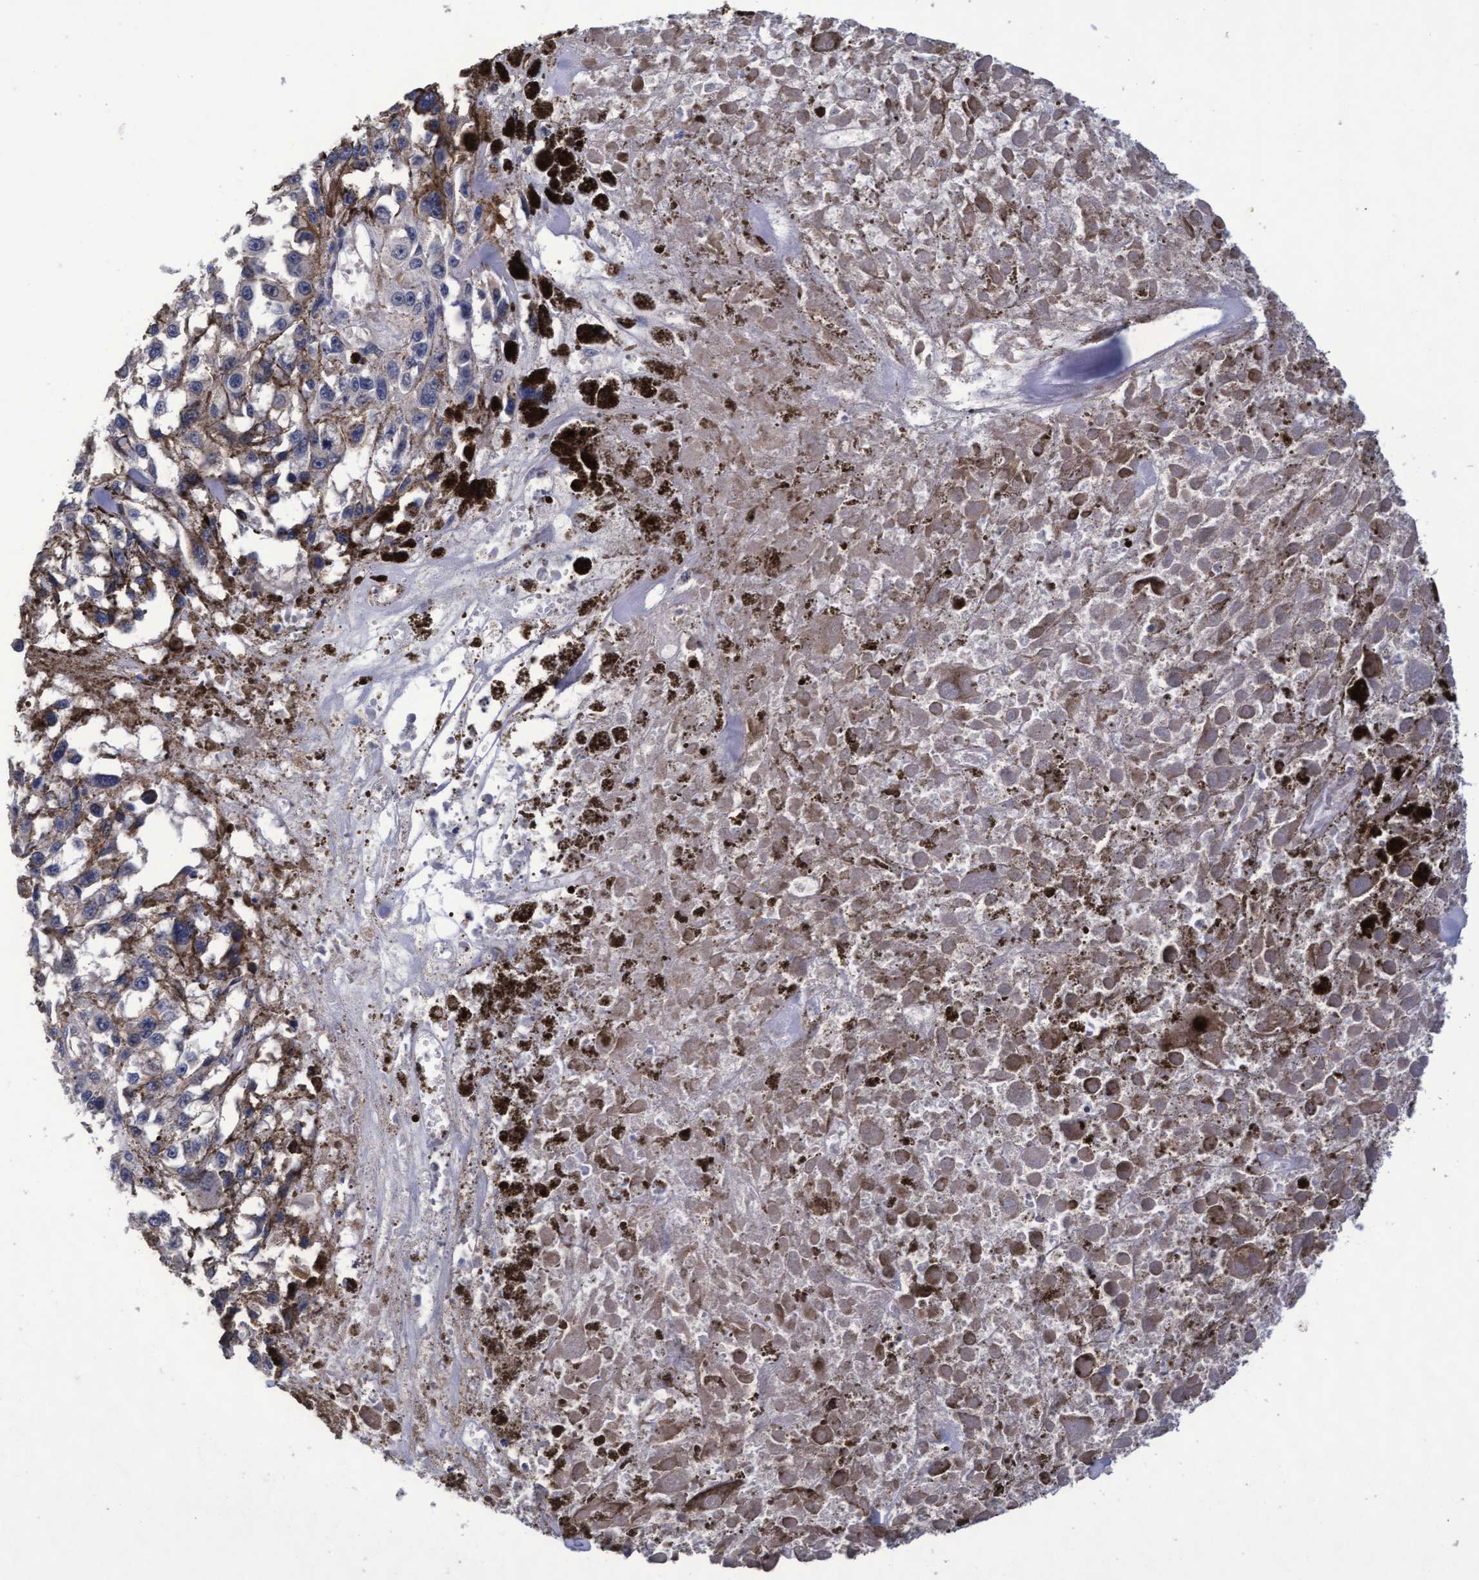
{"staining": {"intensity": "weak", "quantity": "<25%", "location": "cytoplasmic/membranous"}, "tissue": "melanoma", "cell_type": "Tumor cells", "image_type": "cancer", "snomed": [{"axis": "morphology", "description": "Malignant melanoma, Metastatic site"}, {"axis": "topography", "description": "Lymph node"}], "caption": "A high-resolution micrograph shows immunohistochemistry (IHC) staining of melanoma, which reveals no significant expression in tumor cells.", "gene": "CPQ", "patient": {"sex": "male", "age": 59}}